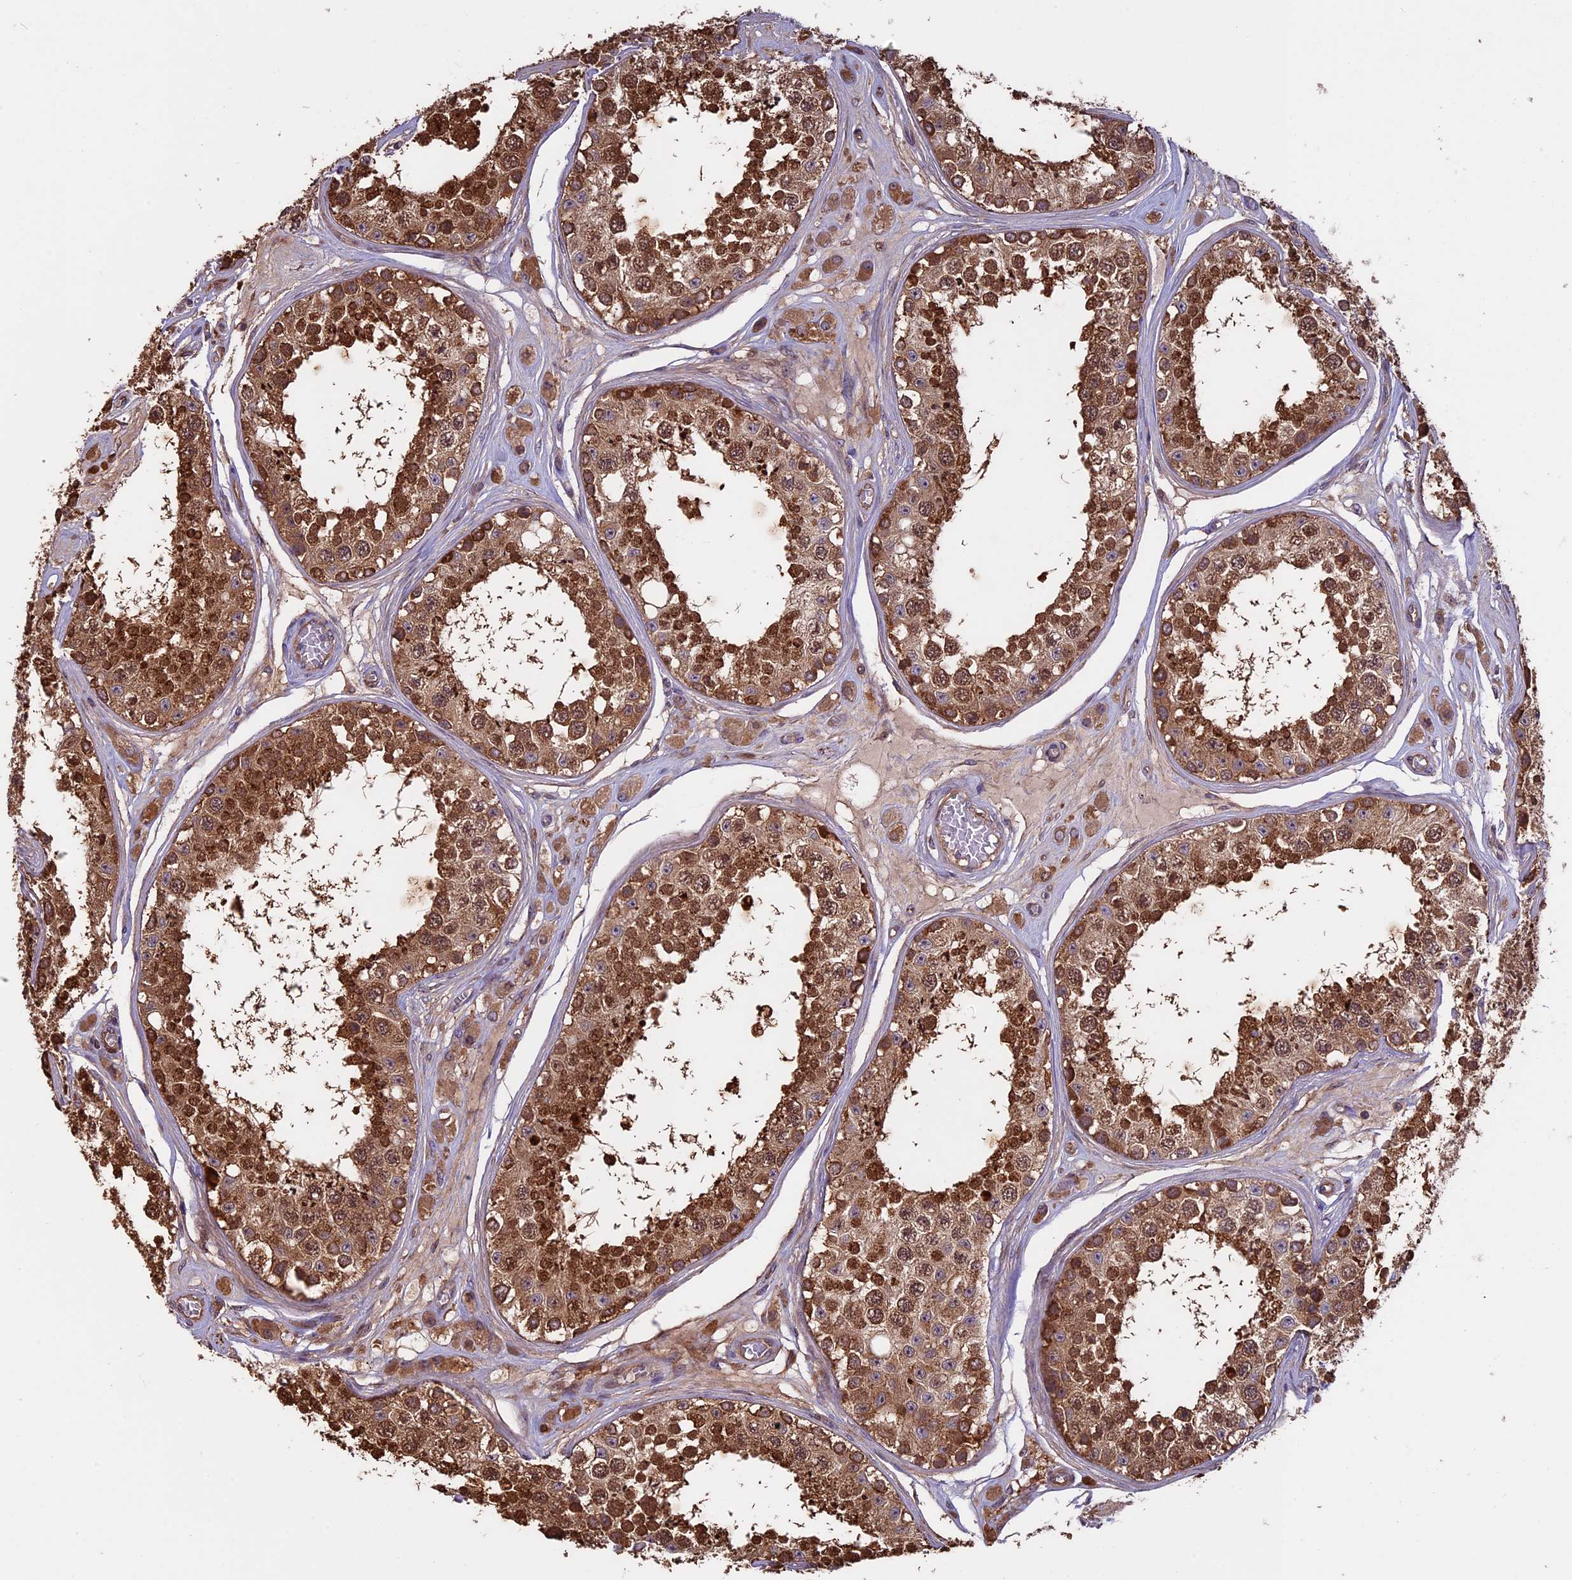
{"staining": {"intensity": "strong", "quantity": ">75%", "location": "cytoplasmic/membranous,nuclear"}, "tissue": "testis", "cell_type": "Cells in seminiferous ducts", "image_type": "normal", "snomed": [{"axis": "morphology", "description": "Normal tissue, NOS"}, {"axis": "topography", "description": "Testis"}], "caption": "IHC image of benign testis: human testis stained using IHC shows high levels of strong protein expression localized specifically in the cytoplasmic/membranous,nuclear of cells in seminiferous ducts, appearing as a cytoplasmic/membranous,nuclear brown color.", "gene": "VWA3A", "patient": {"sex": "male", "age": 25}}